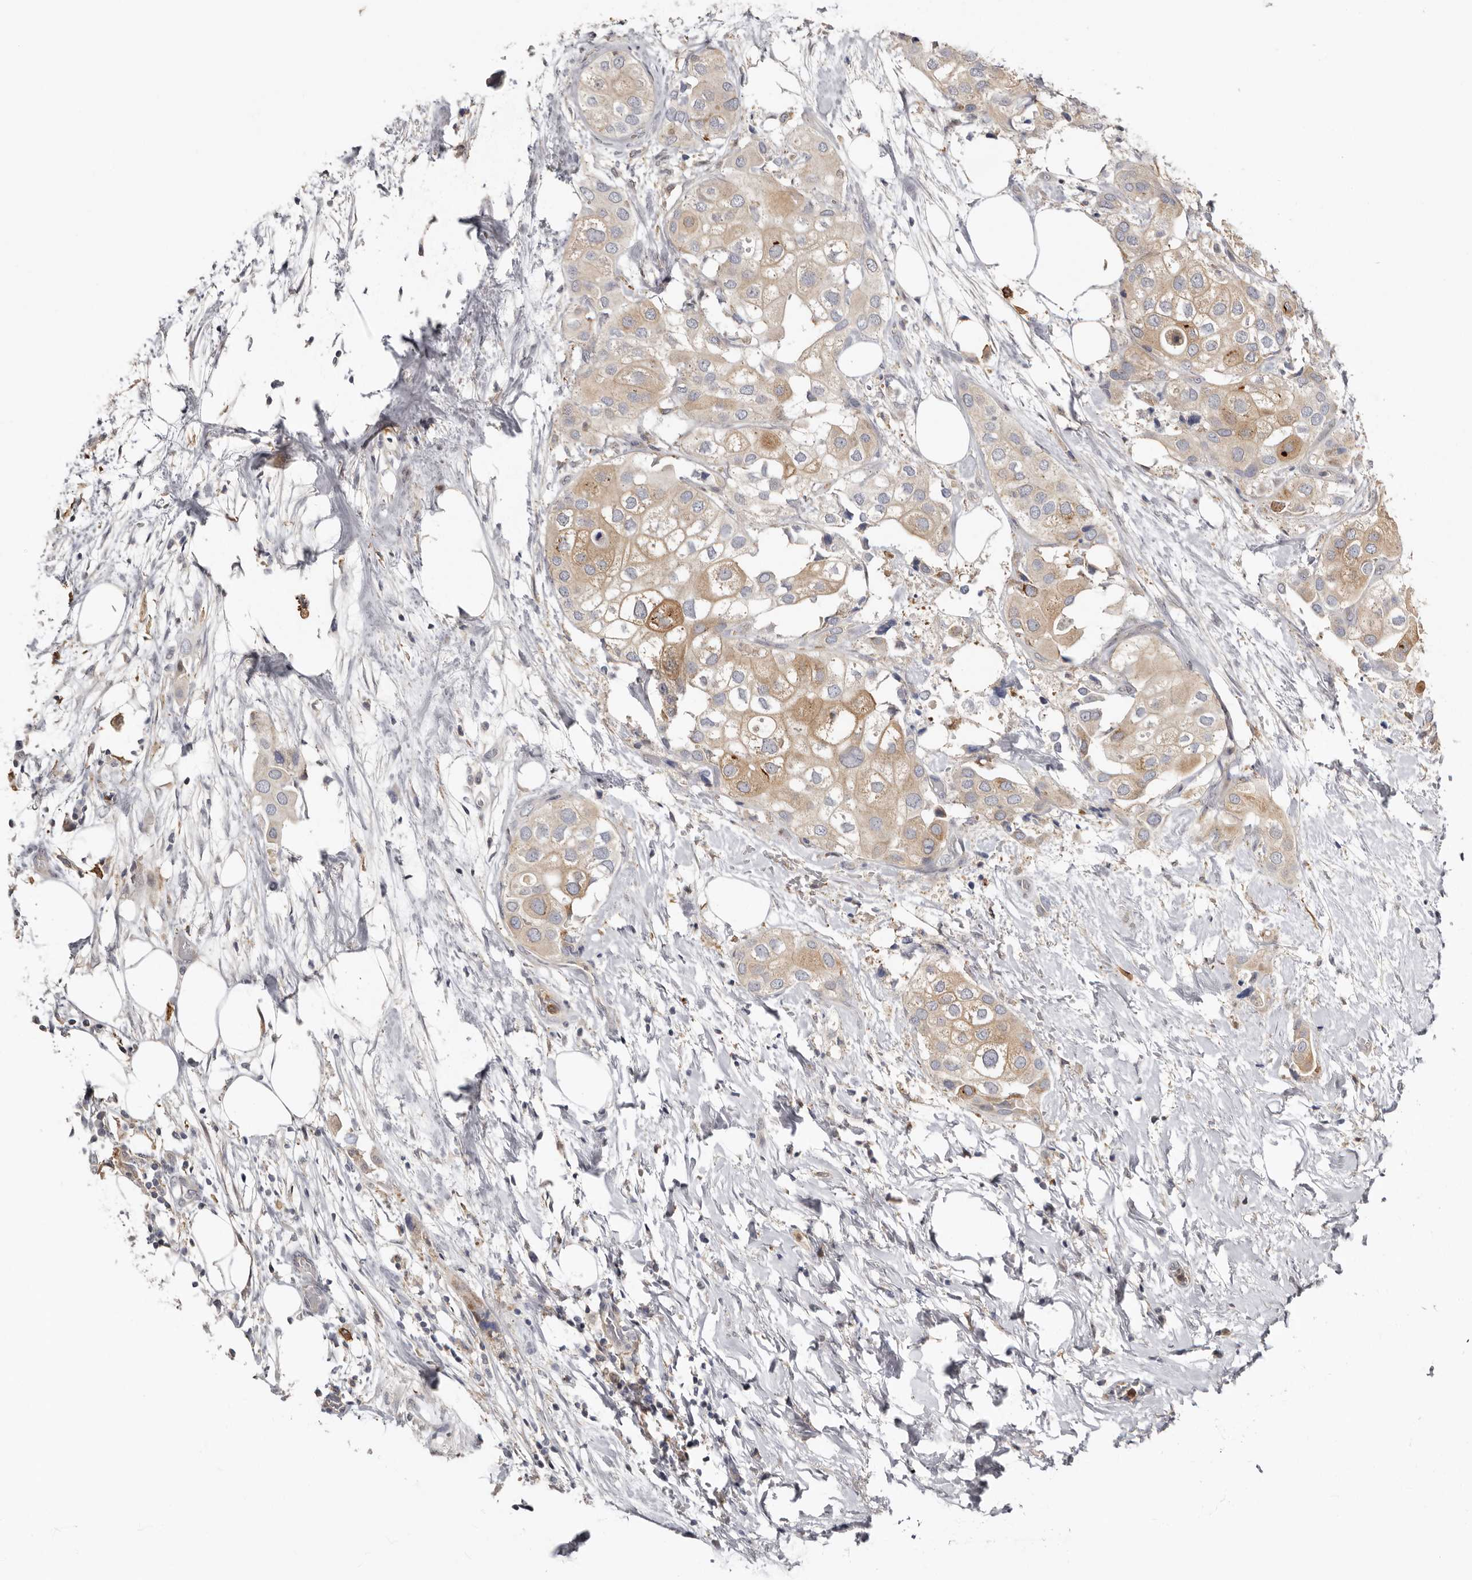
{"staining": {"intensity": "weak", "quantity": "25%-75%", "location": "cytoplasmic/membranous"}, "tissue": "urothelial cancer", "cell_type": "Tumor cells", "image_type": "cancer", "snomed": [{"axis": "morphology", "description": "Urothelial carcinoma, High grade"}, {"axis": "topography", "description": "Urinary bladder"}], "caption": "Immunohistochemical staining of human urothelial cancer shows weak cytoplasmic/membranous protein expression in approximately 25%-75% of tumor cells.", "gene": "MSRB2", "patient": {"sex": "male", "age": 64}}